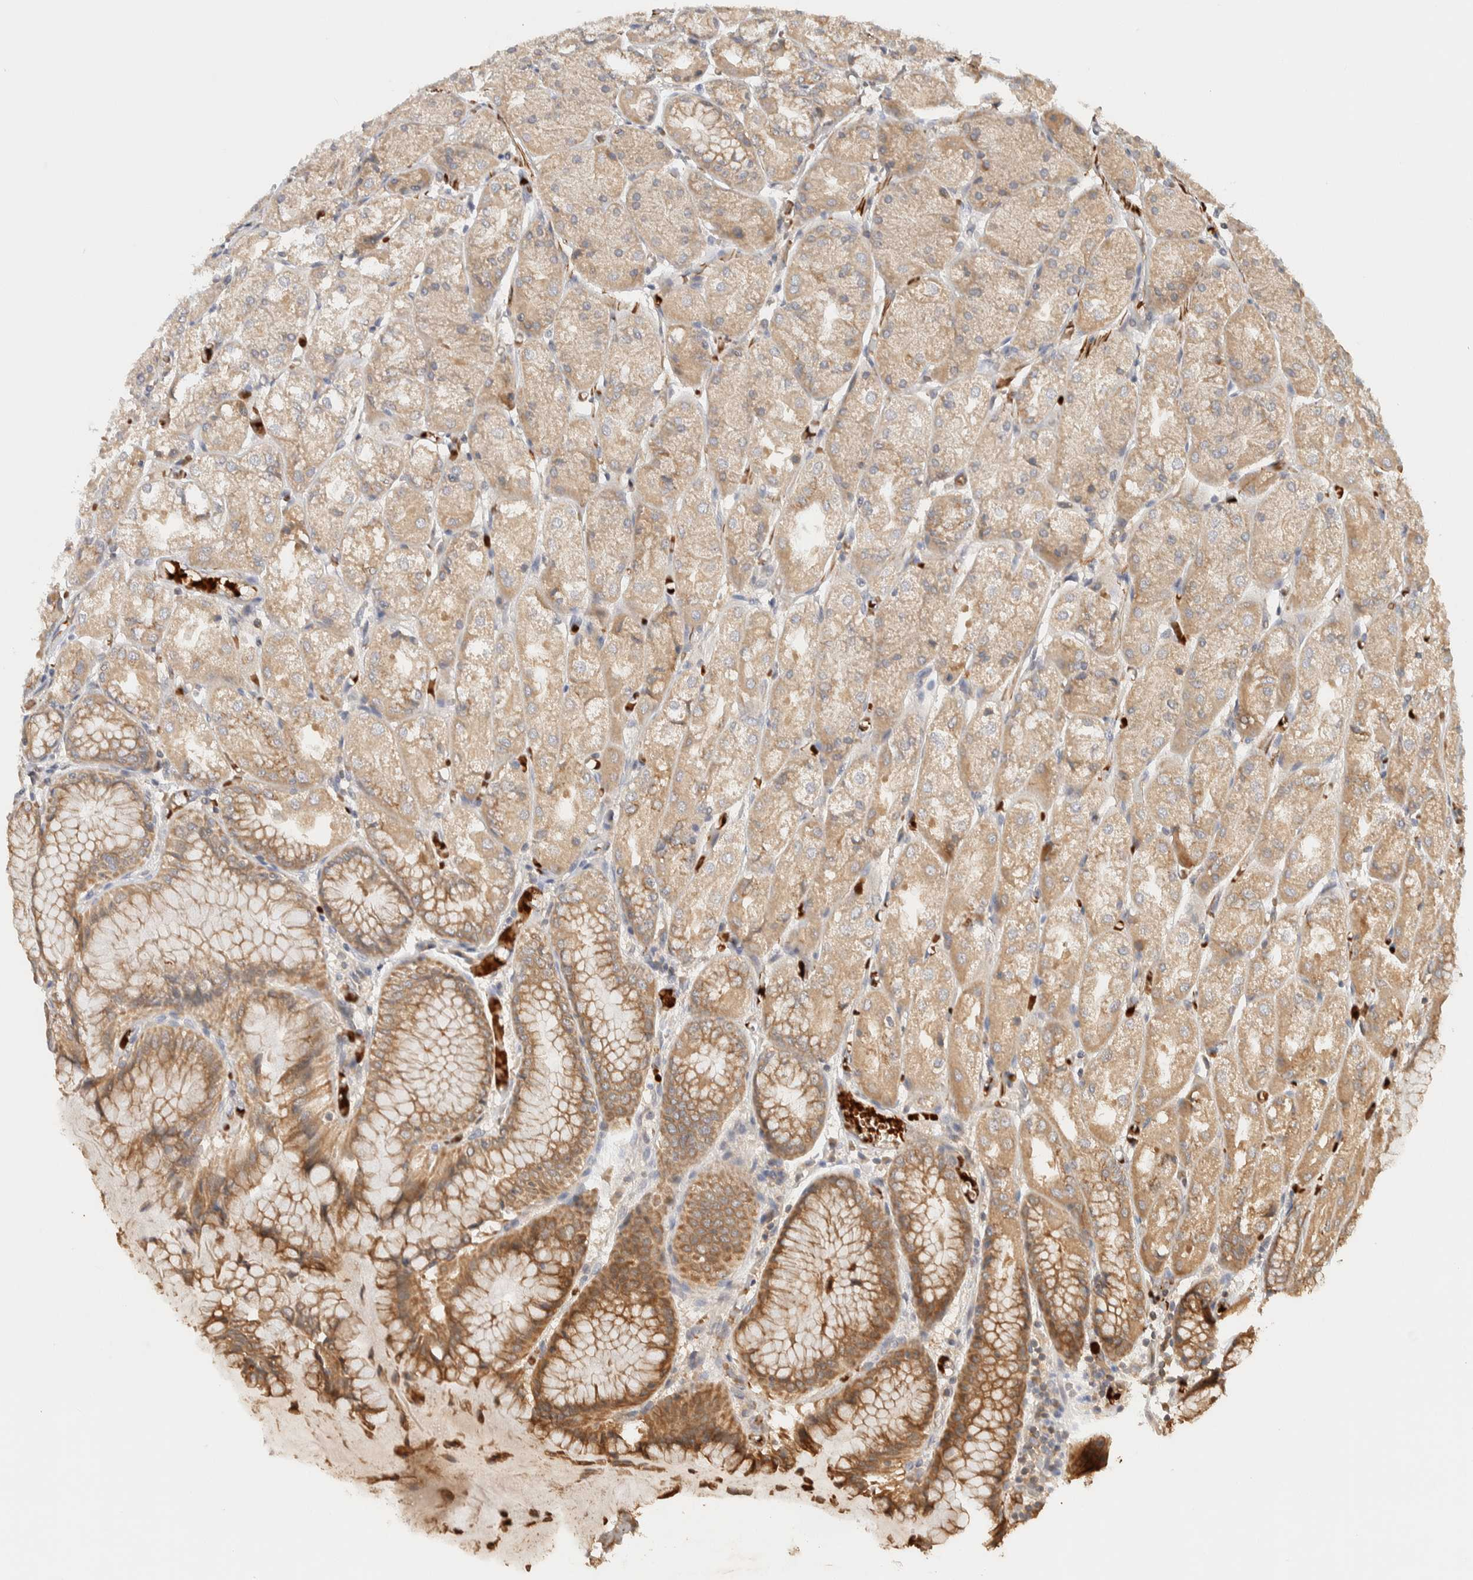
{"staining": {"intensity": "moderate", "quantity": ">75%", "location": "cytoplasmic/membranous"}, "tissue": "stomach", "cell_type": "Glandular cells", "image_type": "normal", "snomed": [{"axis": "morphology", "description": "Normal tissue, NOS"}, {"axis": "topography", "description": "Stomach, upper"}], "caption": "Brown immunohistochemical staining in unremarkable stomach reveals moderate cytoplasmic/membranous staining in about >75% of glandular cells.", "gene": "TTI2", "patient": {"sex": "male", "age": 72}}